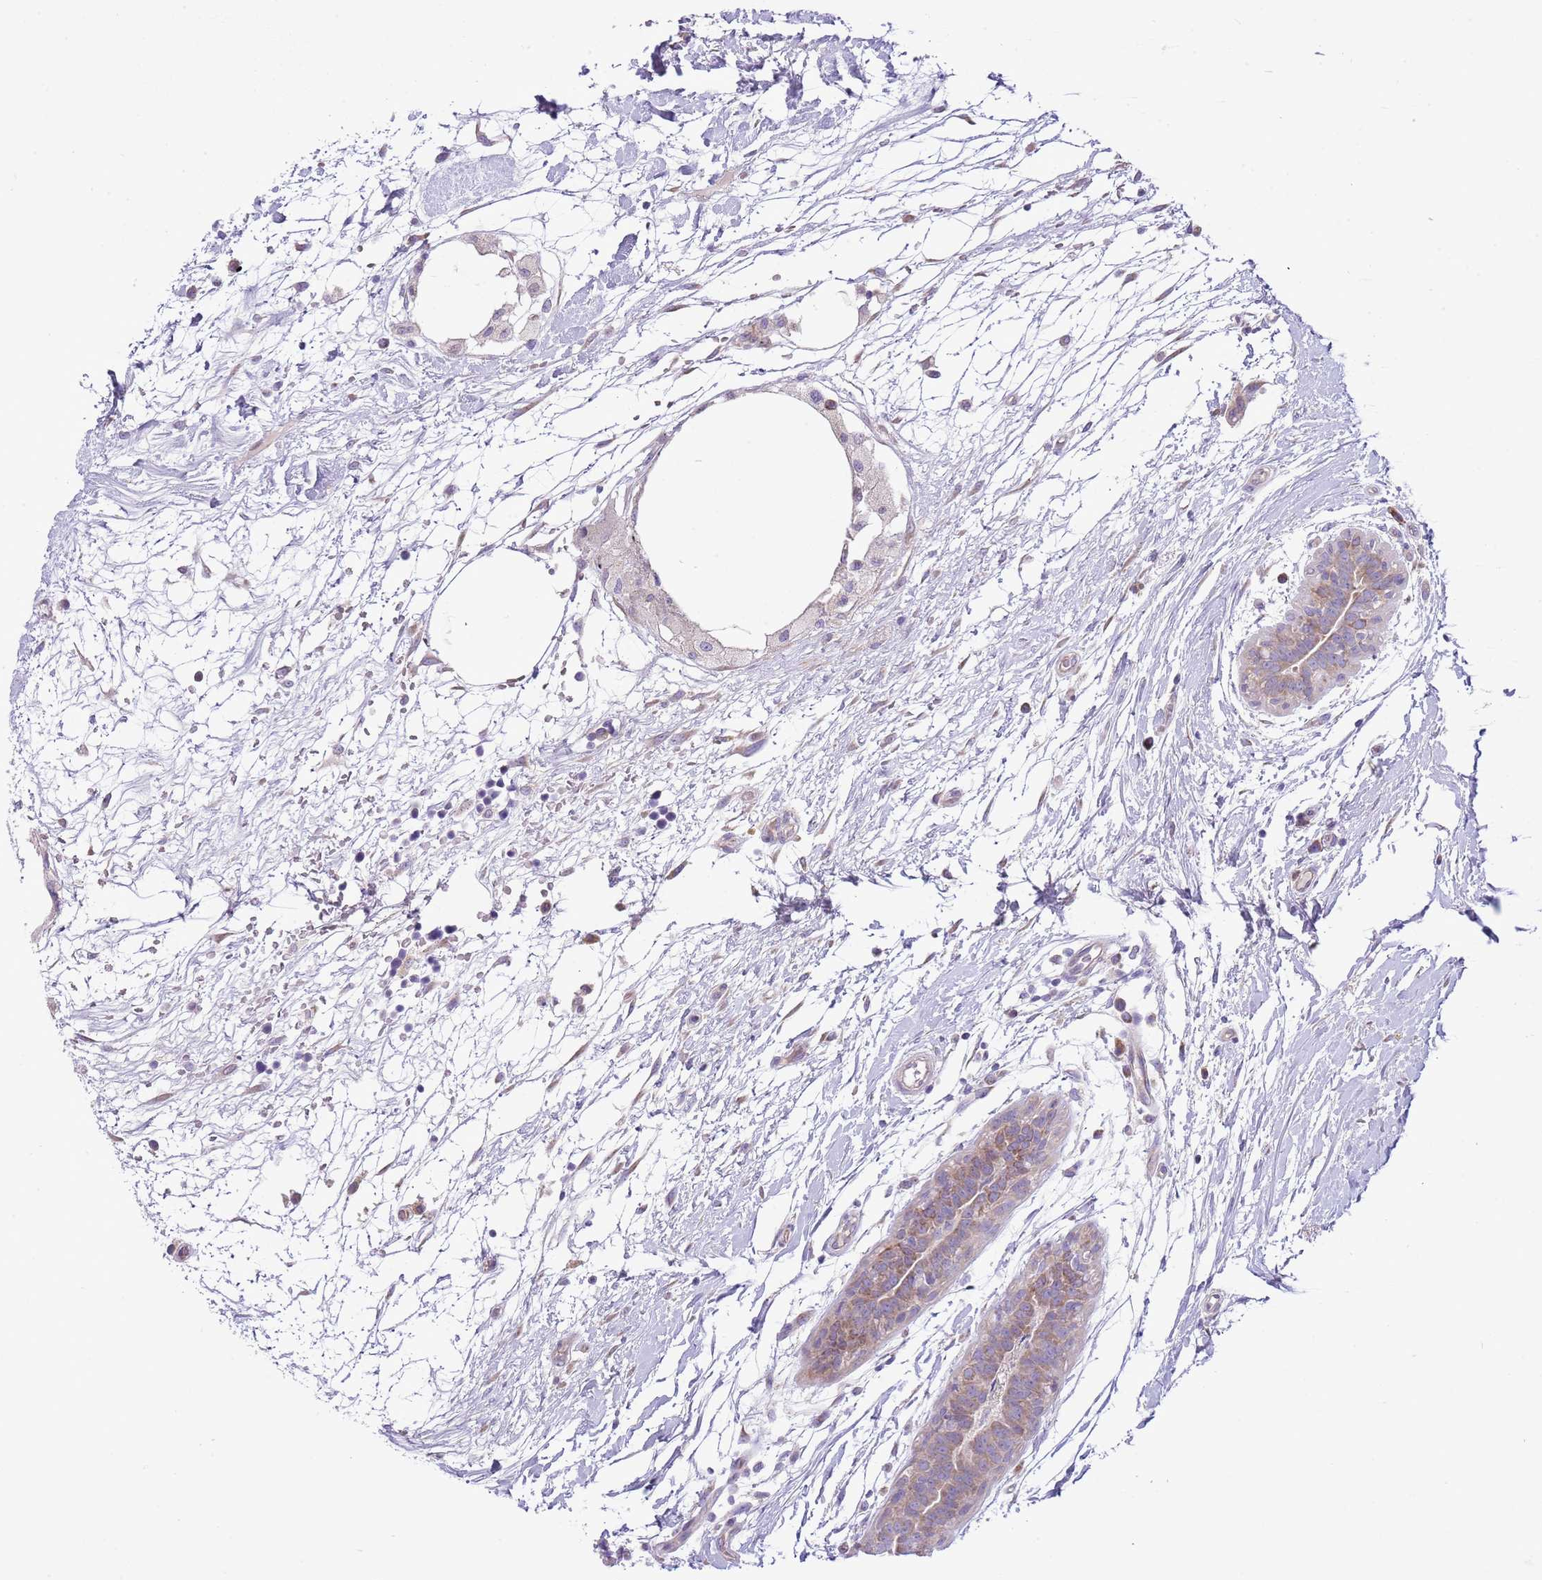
{"staining": {"intensity": "weak", "quantity": "25%-75%", "location": "cytoplasmic/membranous"}, "tissue": "breast cancer", "cell_type": "Tumor cells", "image_type": "cancer", "snomed": [{"axis": "morphology", "description": "Duct carcinoma"}, {"axis": "topography", "description": "Breast"}], "caption": "Breast cancer stained with a brown dye reveals weak cytoplasmic/membranous positive positivity in approximately 25%-75% of tumor cells.", "gene": "OAZ2", "patient": {"sex": "female", "age": 55}}